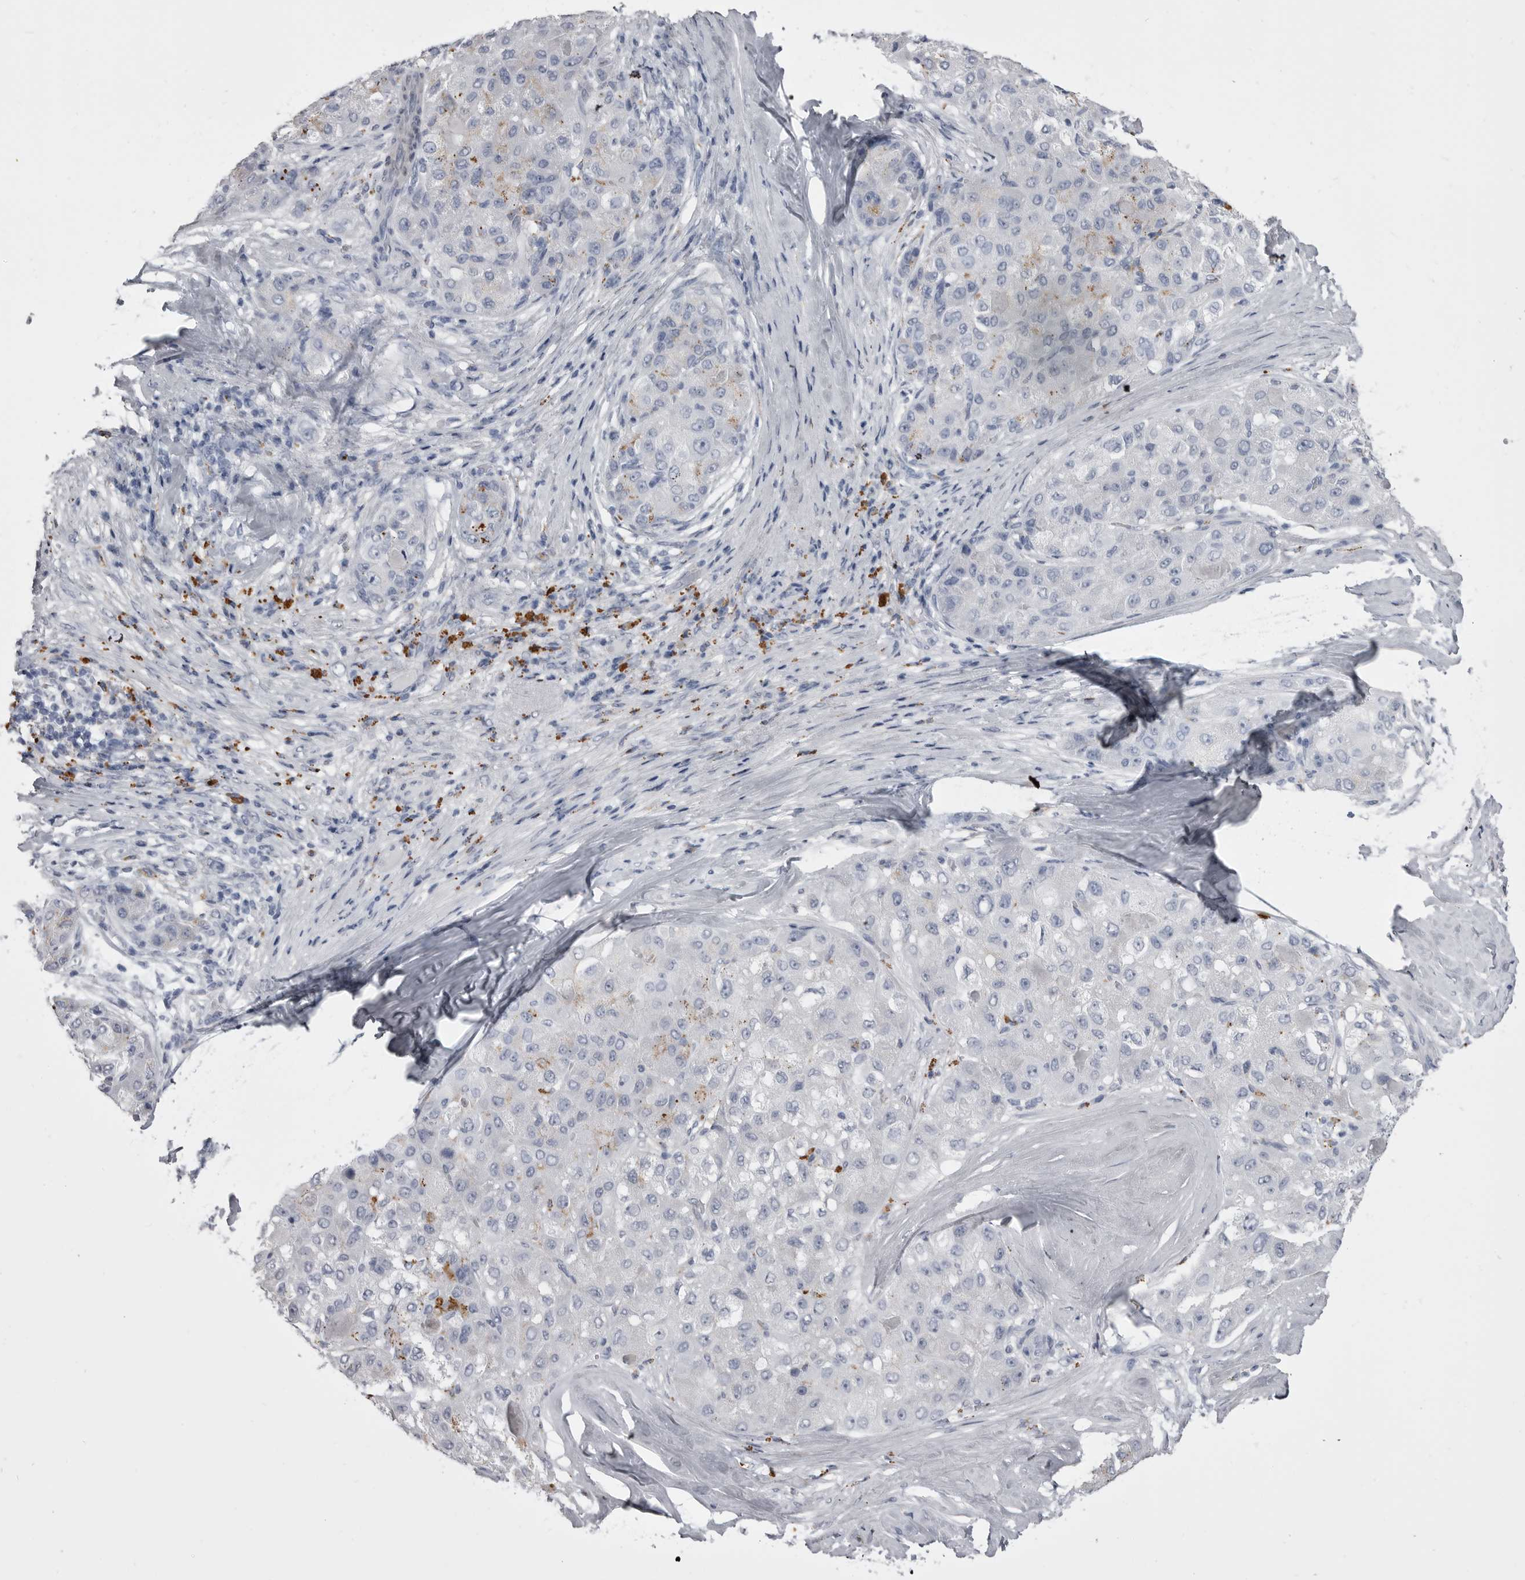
{"staining": {"intensity": "negative", "quantity": "none", "location": "none"}, "tissue": "liver cancer", "cell_type": "Tumor cells", "image_type": "cancer", "snomed": [{"axis": "morphology", "description": "Carcinoma, Hepatocellular, NOS"}, {"axis": "topography", "description": "Liver"}], "caption": "Liver cancer (hepatocellular carcinoma) was stained to show a protein in brown. There is no significant expression in tumor cells.", "gene": "ANK2", "patient": {"sex": "male", "age": 80}}